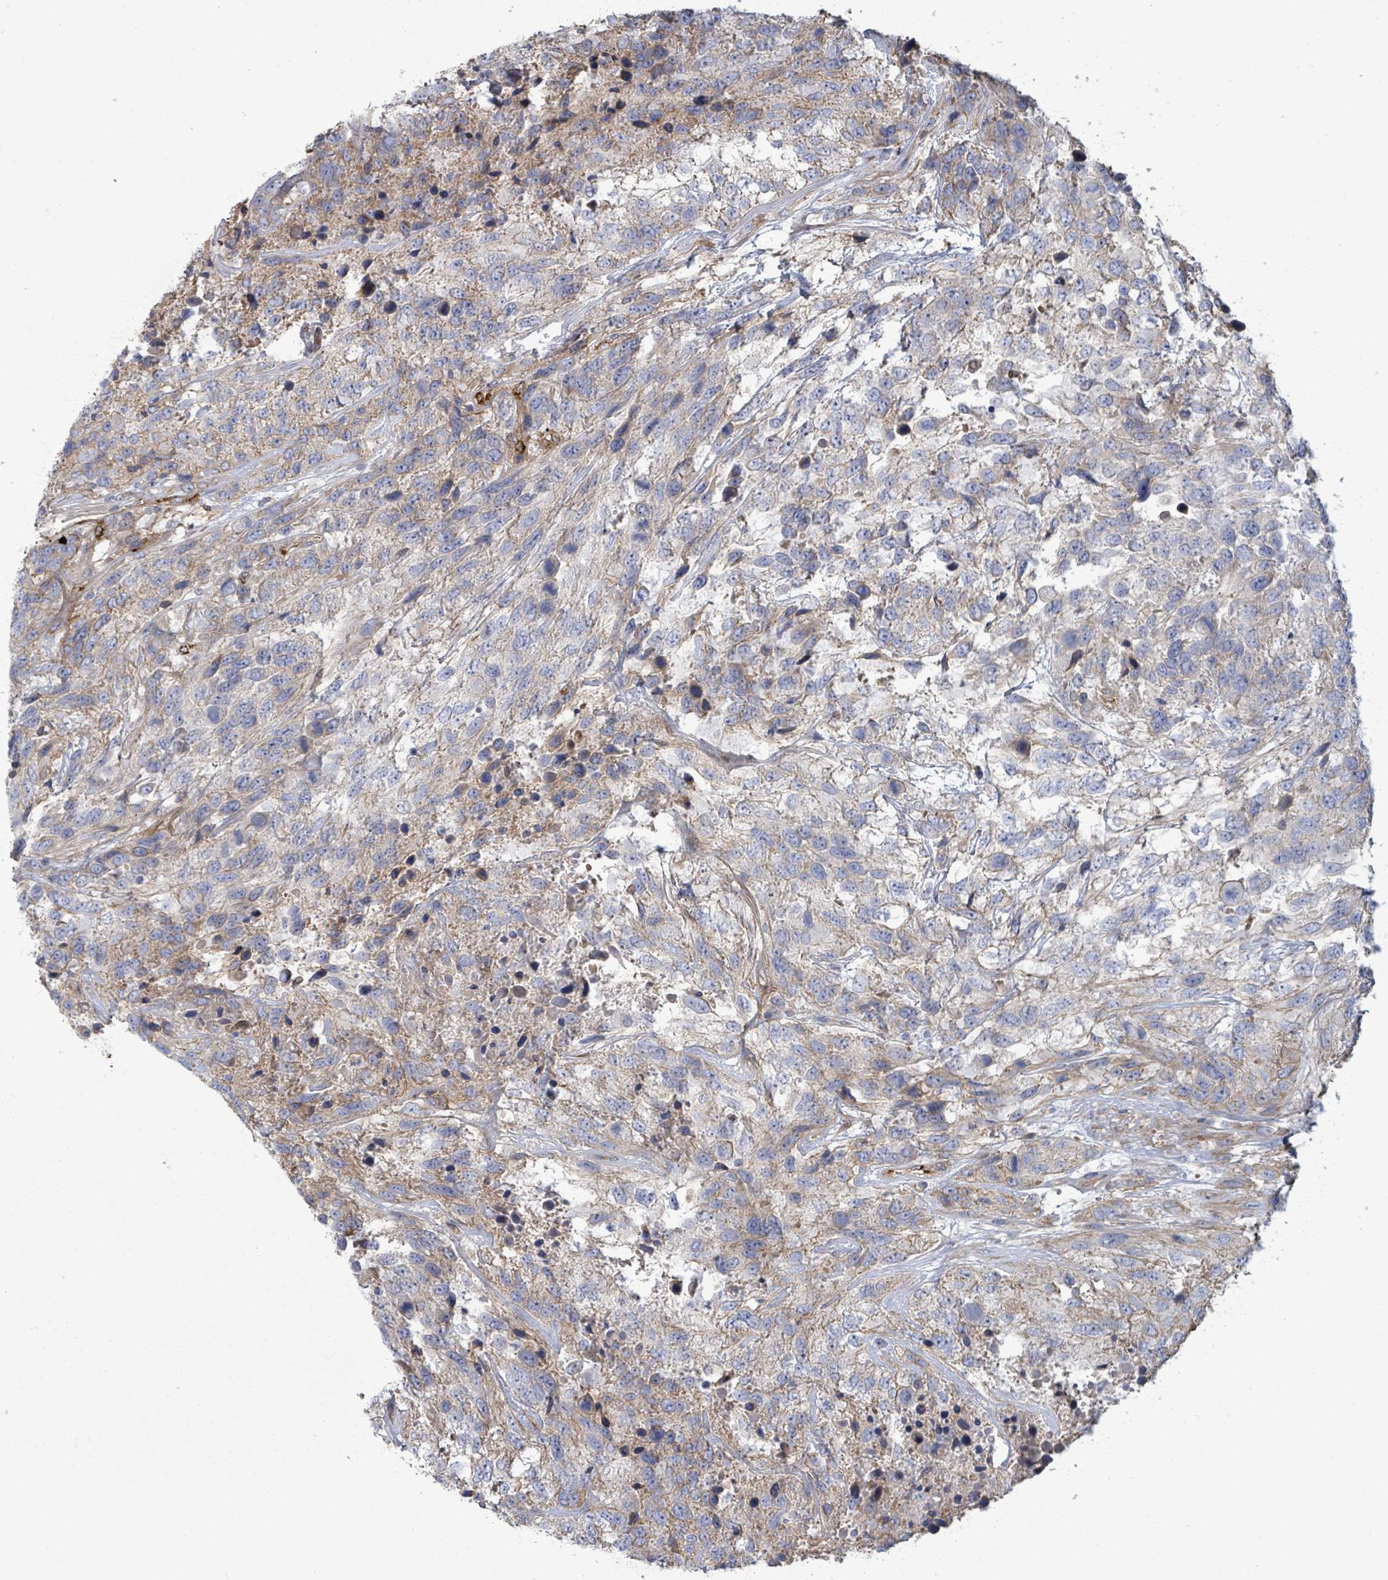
{"staining": {"intensity": "weak", "quantity": "25%-75%", "location": "cytoplasmic/membranous"}, "tissue": "urothelial cancer", "cell_type": "Tumor cells", "image_type": "cancer", "snomed": [{"axis": "morphology", "description": "Urothelial carcinoma, High grade"}, {"axis": "topography", "description": "Urinary bladder"}], "caption": "Immunohistochemistry (DAB) staining of urothelial cancer reveals weak cytoplasmic/membranous protein expression in about 25%-75% of tumor cells. The protein of interest is shown in brown color, while the nuclei are stained blue.", "gene": "COL13A1", "patient": {"sex": "female", "age": 70}}